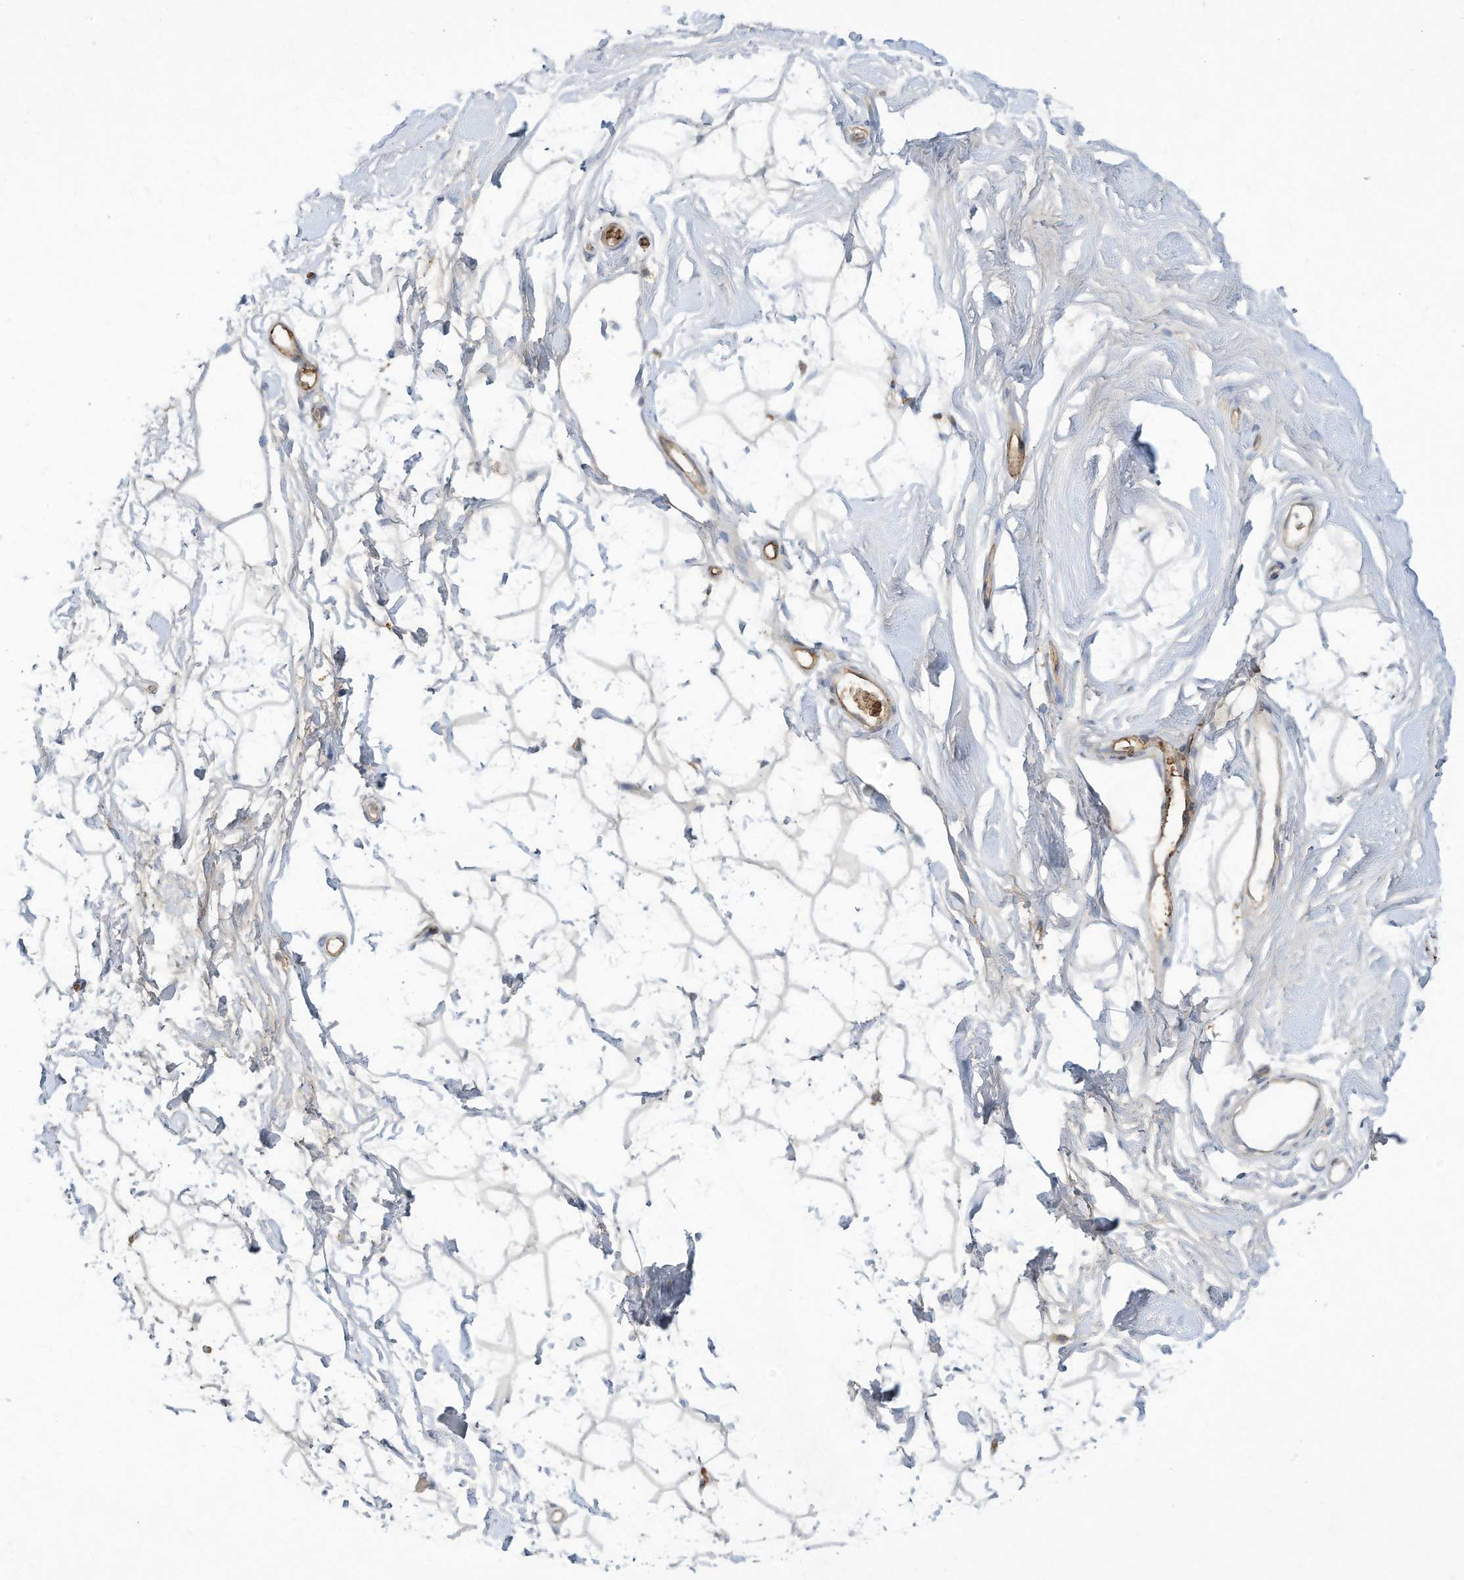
{"staining": {"intensity": "weak", "quantity": "<25%", "location": "cytoplasmic/membranous"}, "tissue": "breast", "cell_type": "Adipocytes", "image_type": "normal", "snomed": [{"axis": "morphology", "description": "Normal tissue, NOS"}, {"axis": "topography", "description": "Breast"}], "caption": "DAB immunohistochemical staining of normal breast reveals no significant positivity in adipocytes. The staining was performed using DAB (3,3'-diaminobenzidine) to visualize the protein expression in brown, while the nuclei were stained in blue with hematoxylin (Magnification: 20x).", "gene": "HAS3", "patient": {"sex": "female", "age": 26}}